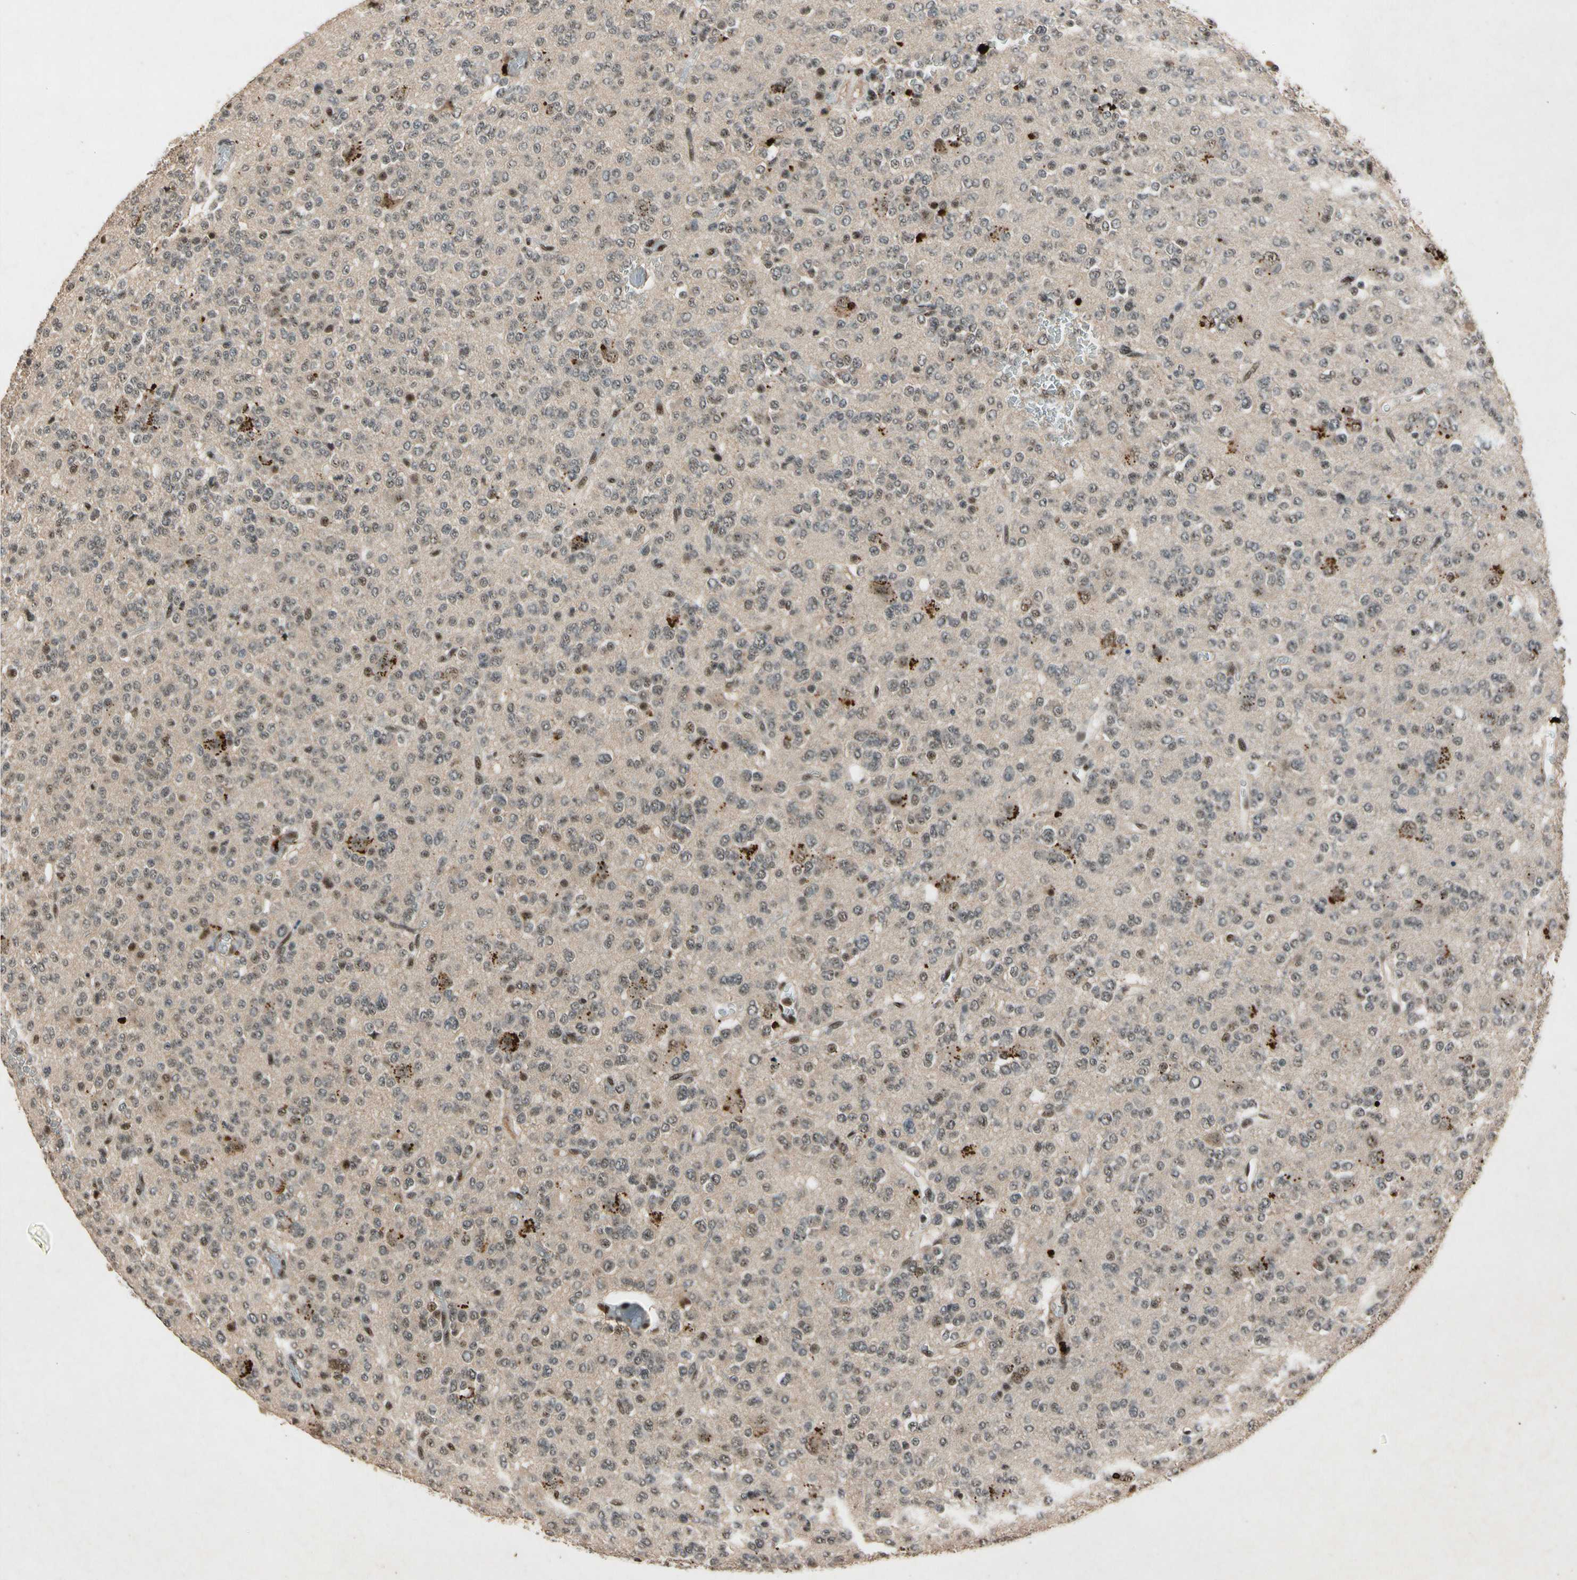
{"staining": {"intensity": "weak", "quantity": ">75%", "location": "nuclear"}, "tissue": "glioma", "cell_type": "Tumor cells", "image_type": "cancer", "snomed": [{"axis": "morphology", "description": "Glioma, malignant, Low grade"}, {"axis": "topography", "description": "Brain"}], "caption": "Immunohistochemical staining of glioma demonstrates low levels of weak nuclear positivity in about >75% of tumor cells.", "gene": "PML", "patient": {"sex": "male", "age": 38}}